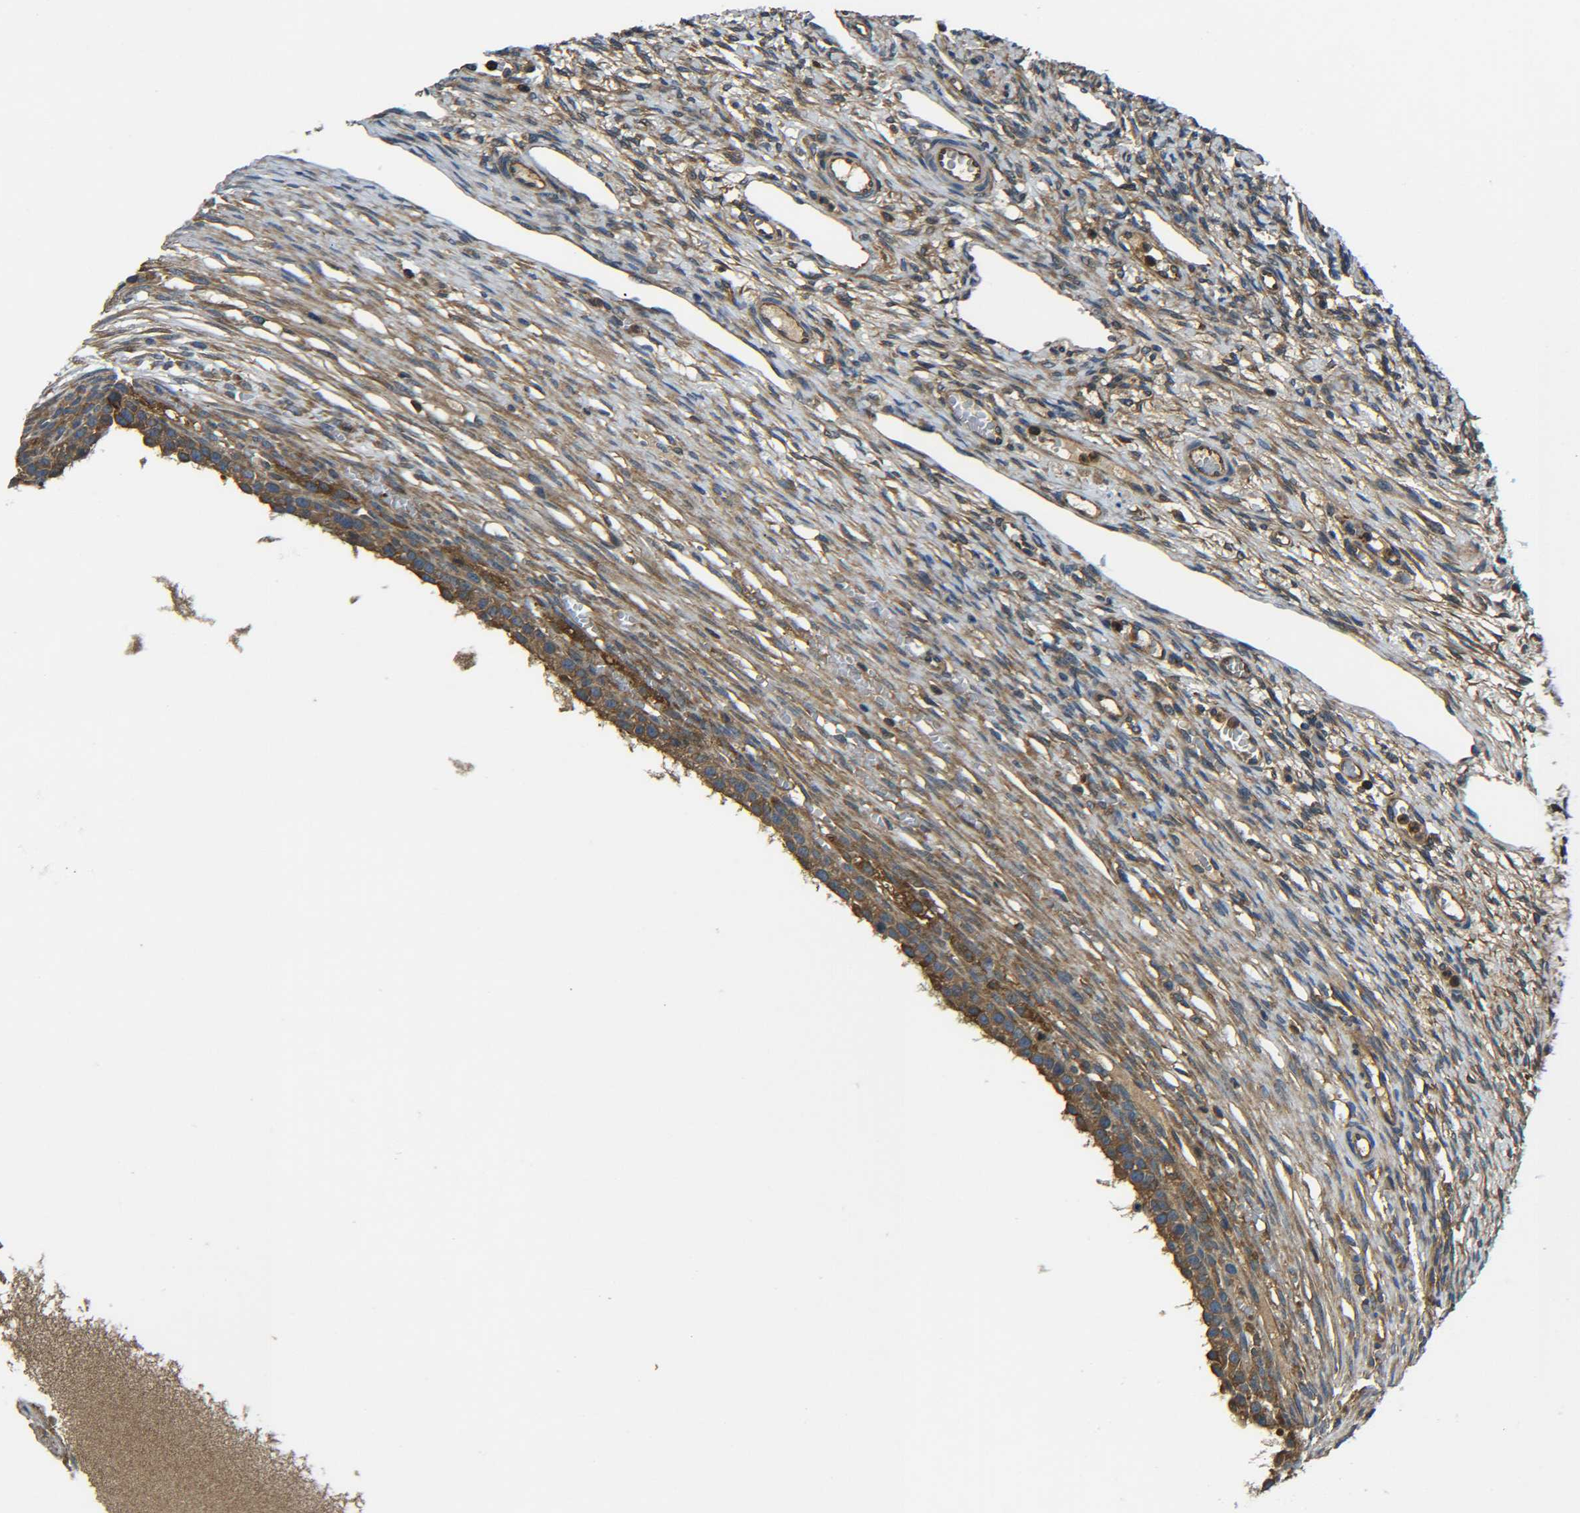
{"staining": {"intensity": "moderate", "quantity": ">75%", "location": "cytoplasmic/membranous"}, "tissue": "ovary", "cell_type": "Follicle cells", "image_type": "normal", "snomed": [{"axis": "morphology", "description": "Normal tissue, NOS"}, {"axis": "topography", "description": "Ovary"}], "caption": "Human ovary stained for a protein (brown) shows moderate cytoplasmic/membranous positive staining in approximately >75% of follicle cells.", "gene": "PREB", "patient": {"sex": "female", "age": 33}}